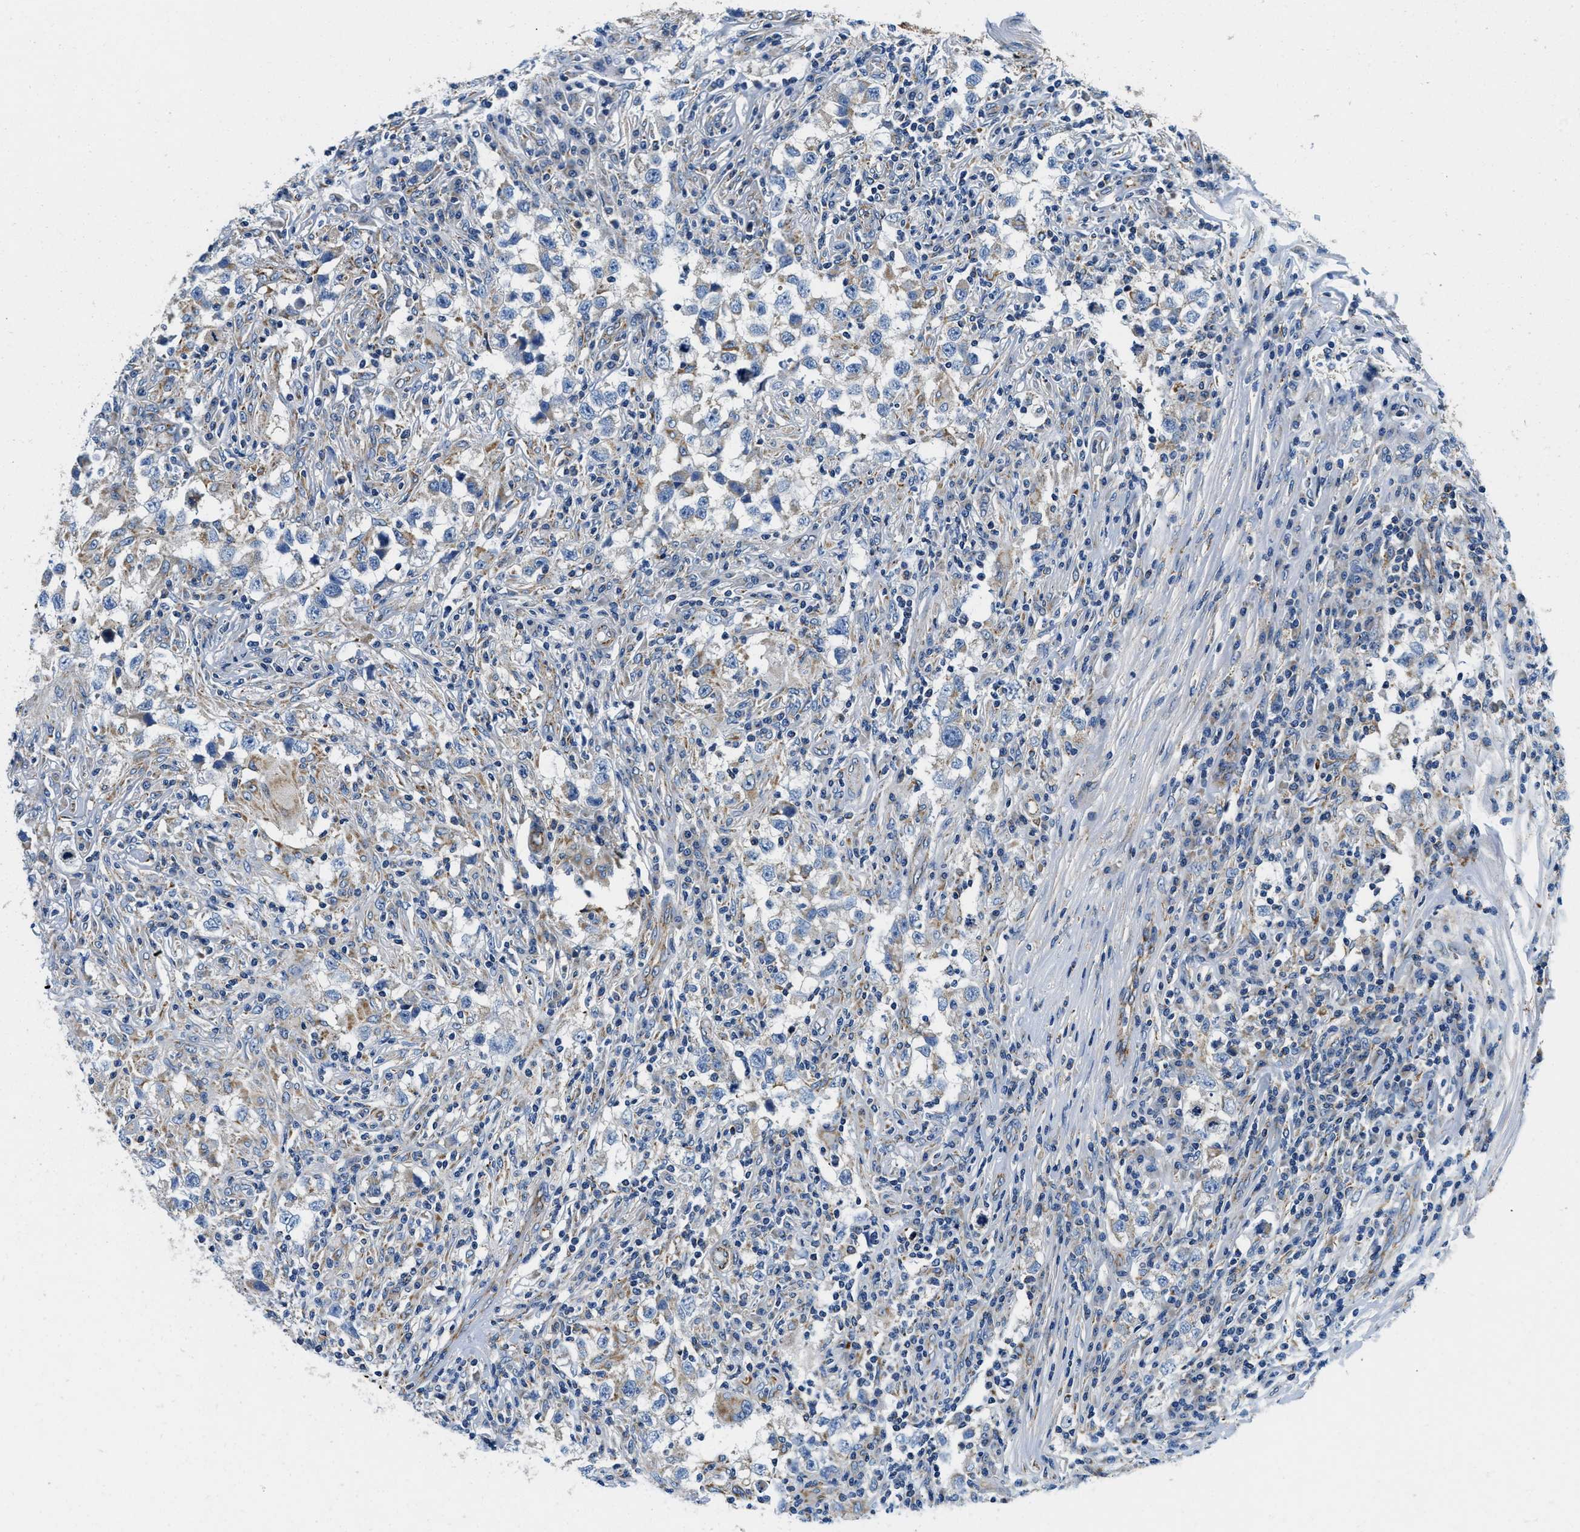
{"staining": {"intensity": "weak", "quantity": "<25%", "location": "cytoplasmic/membranous"}, "tissue": "testis cancer", "cell_type": "Tumor cells", "image_type": "cancer", "snomed": [{"axis": "morphology", "description": "Carcinoma, Embryonal, NOS"}, {"axis": "topography", "description": "Testis"}], "caption": "Immunohistochemical staining of human testis embryonal carcinoma exhibits no significant expression in tumor cells.", "gene": "SAMD4B", "patient": {"sex": "male", "age": 21}}